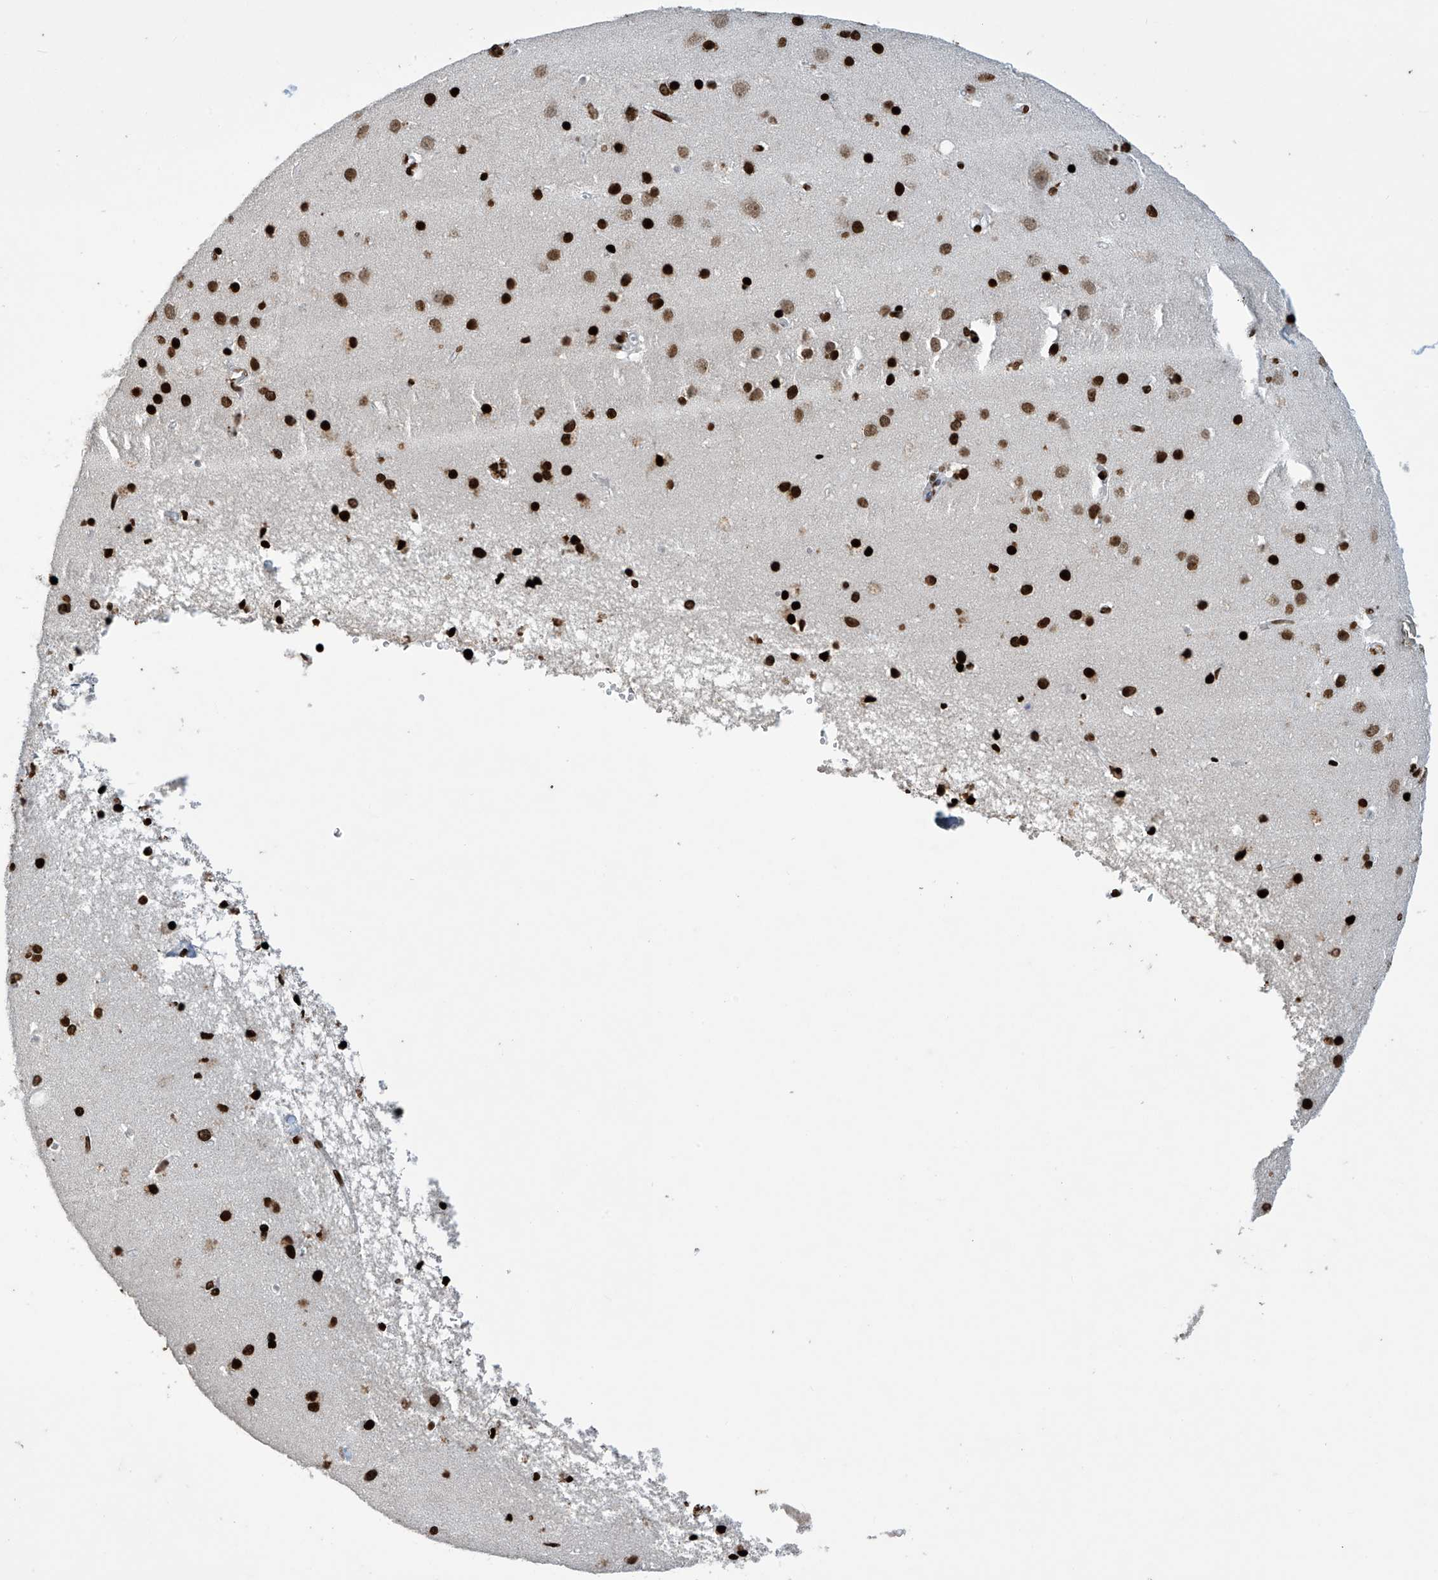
{"staining": {"intensity": "strong", "quantity": ">75%", "location": "nuclear"}, "tissue": "cerebral cortex", "cell_type": "Endothelial cells", "image_type": "normal", "snomed": [{"axis": "morphology", "description": "Normal tissue, NOS"}, {"axis": "topography", "description": "Cerebral cortex"}], "caption": "A high amount of strong nuclear expression is appreciated in approximately >75% of endothelial cells in benign cerebral cortex.", "gene": "H4C16", "patient": {"sex": "male", "age": 54}}